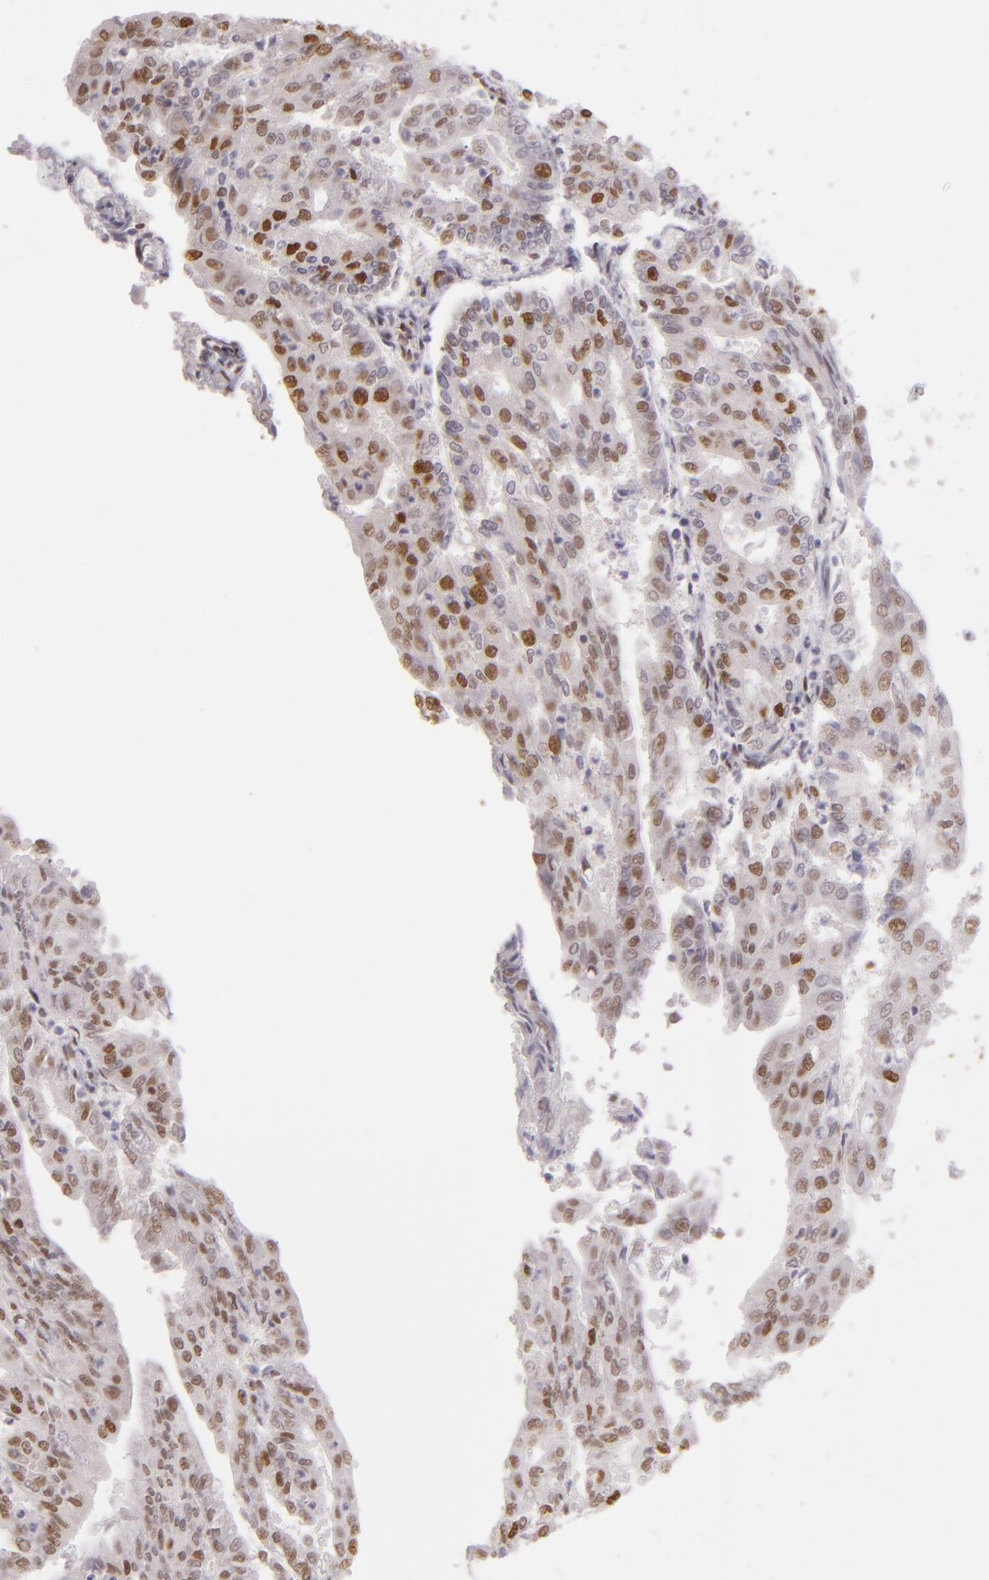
{"staining": {"intensity": "moderate", "quantity": ">75%", "location": "nuclear"}, "tissue": "endometrial cancer", "cell_type": "Tumor cells", "image_type": "cancer", "snomed": [{"axis": "morphology", "description": "Adenocarcinoma, NOS"}, {"axis": "topography", "description": "Endometrium"}], "caption": "Immunohistochemical staining of endometrial cancer (adenocarcinoma) shows medium levels of moderate nuclear positivity in approximately >75% of tumor cells.", "gene": "PAPOLA", "patient": {"sex": "female", "age": 79}}